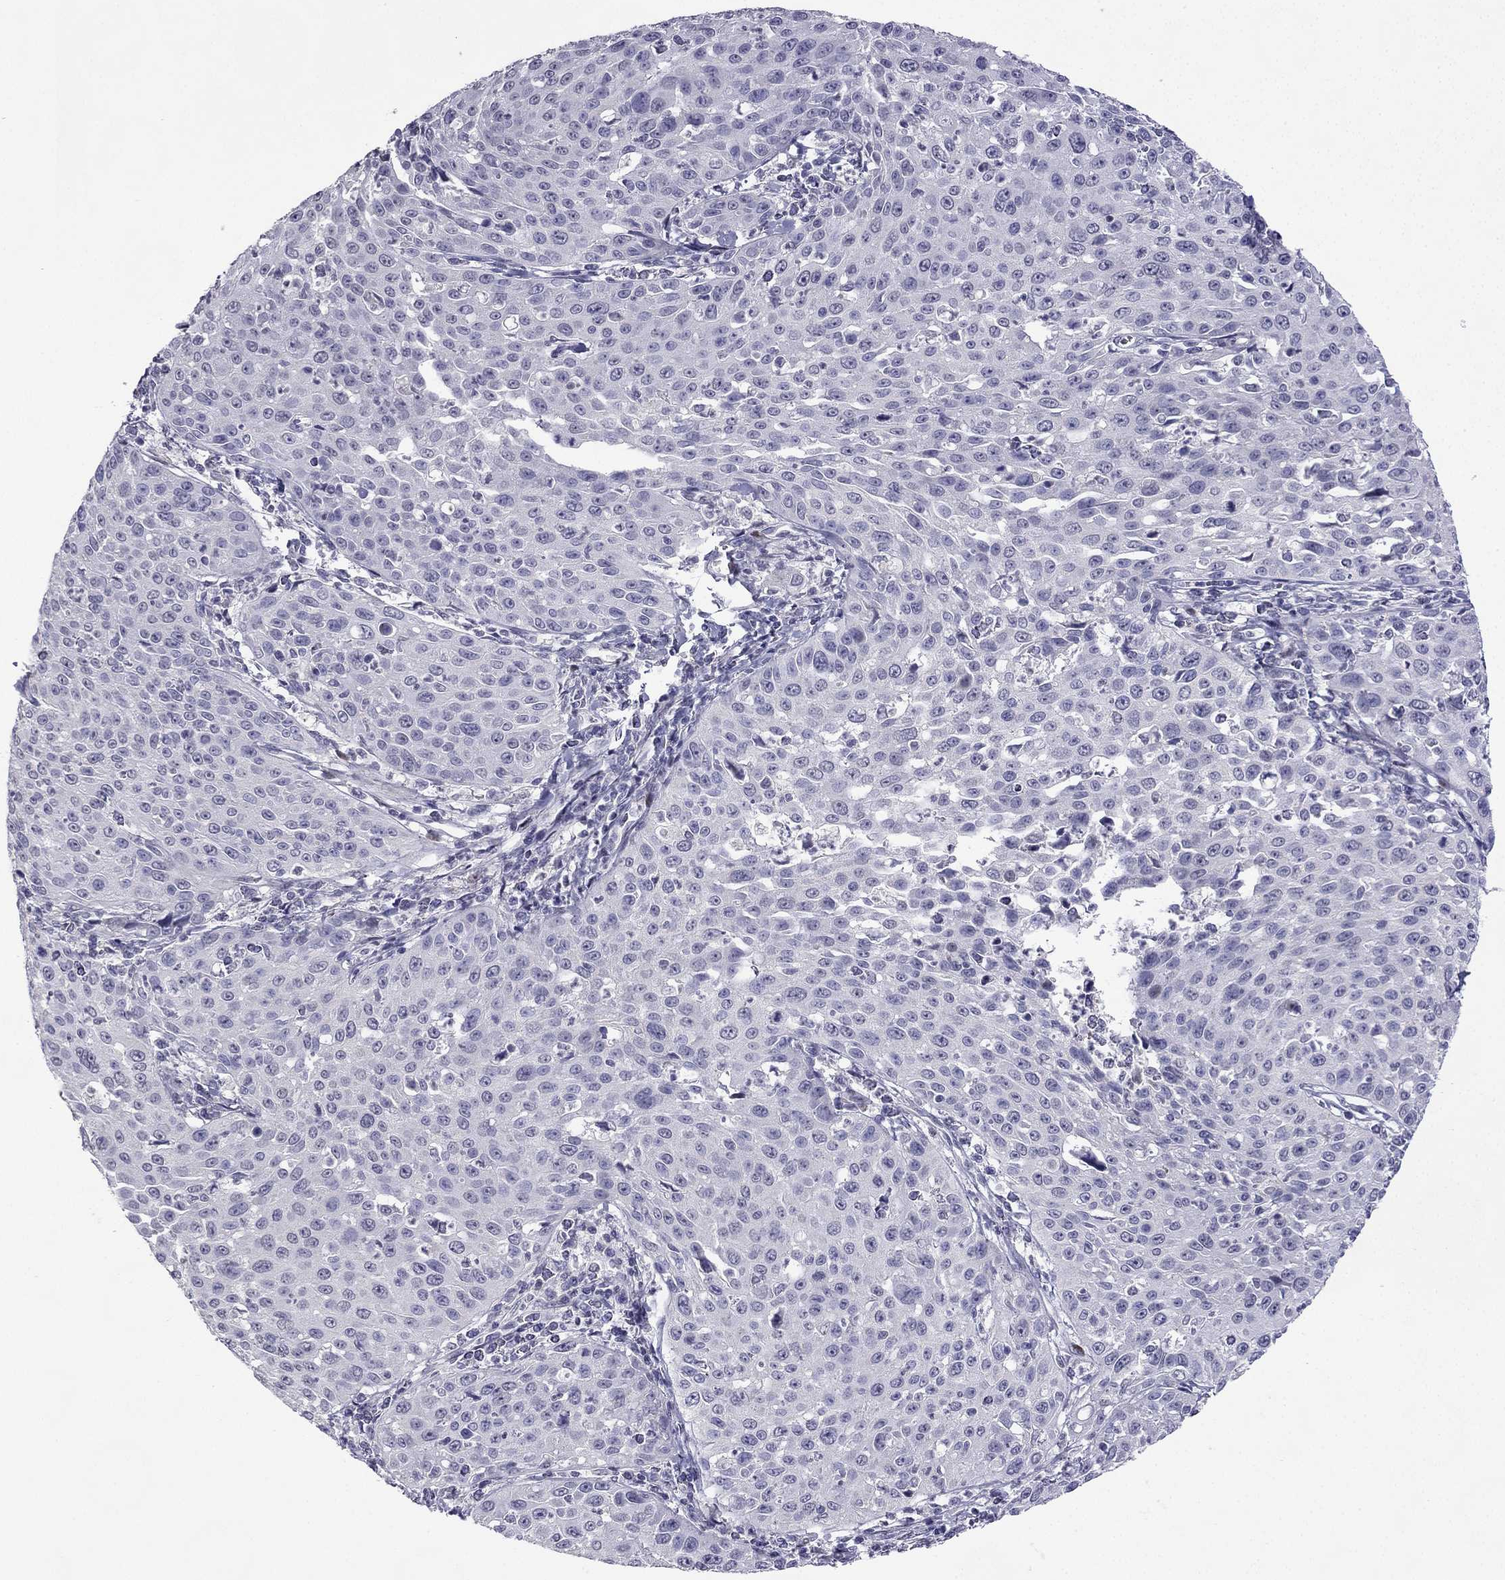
{"staining": {"intensity": "negative", "quantity": "none", "location": "none"}, "tissue": "cervical cancer", "cell_type": "Tumor cells", "image_type": "cancer", "snomed": [{"axis": "morphology", "description": "Squamous cell carcinoma, NOS"}, {"axis": "topography", "description": "Cervix"}], "caption": "IHC histopathology image of squamous cell carcinoma (cervical) stained for a protein (brown), which demonstrates no expression in tumor cells.", "gene": "CFAP70", "patient": {"sex": "female", "age": 26}}